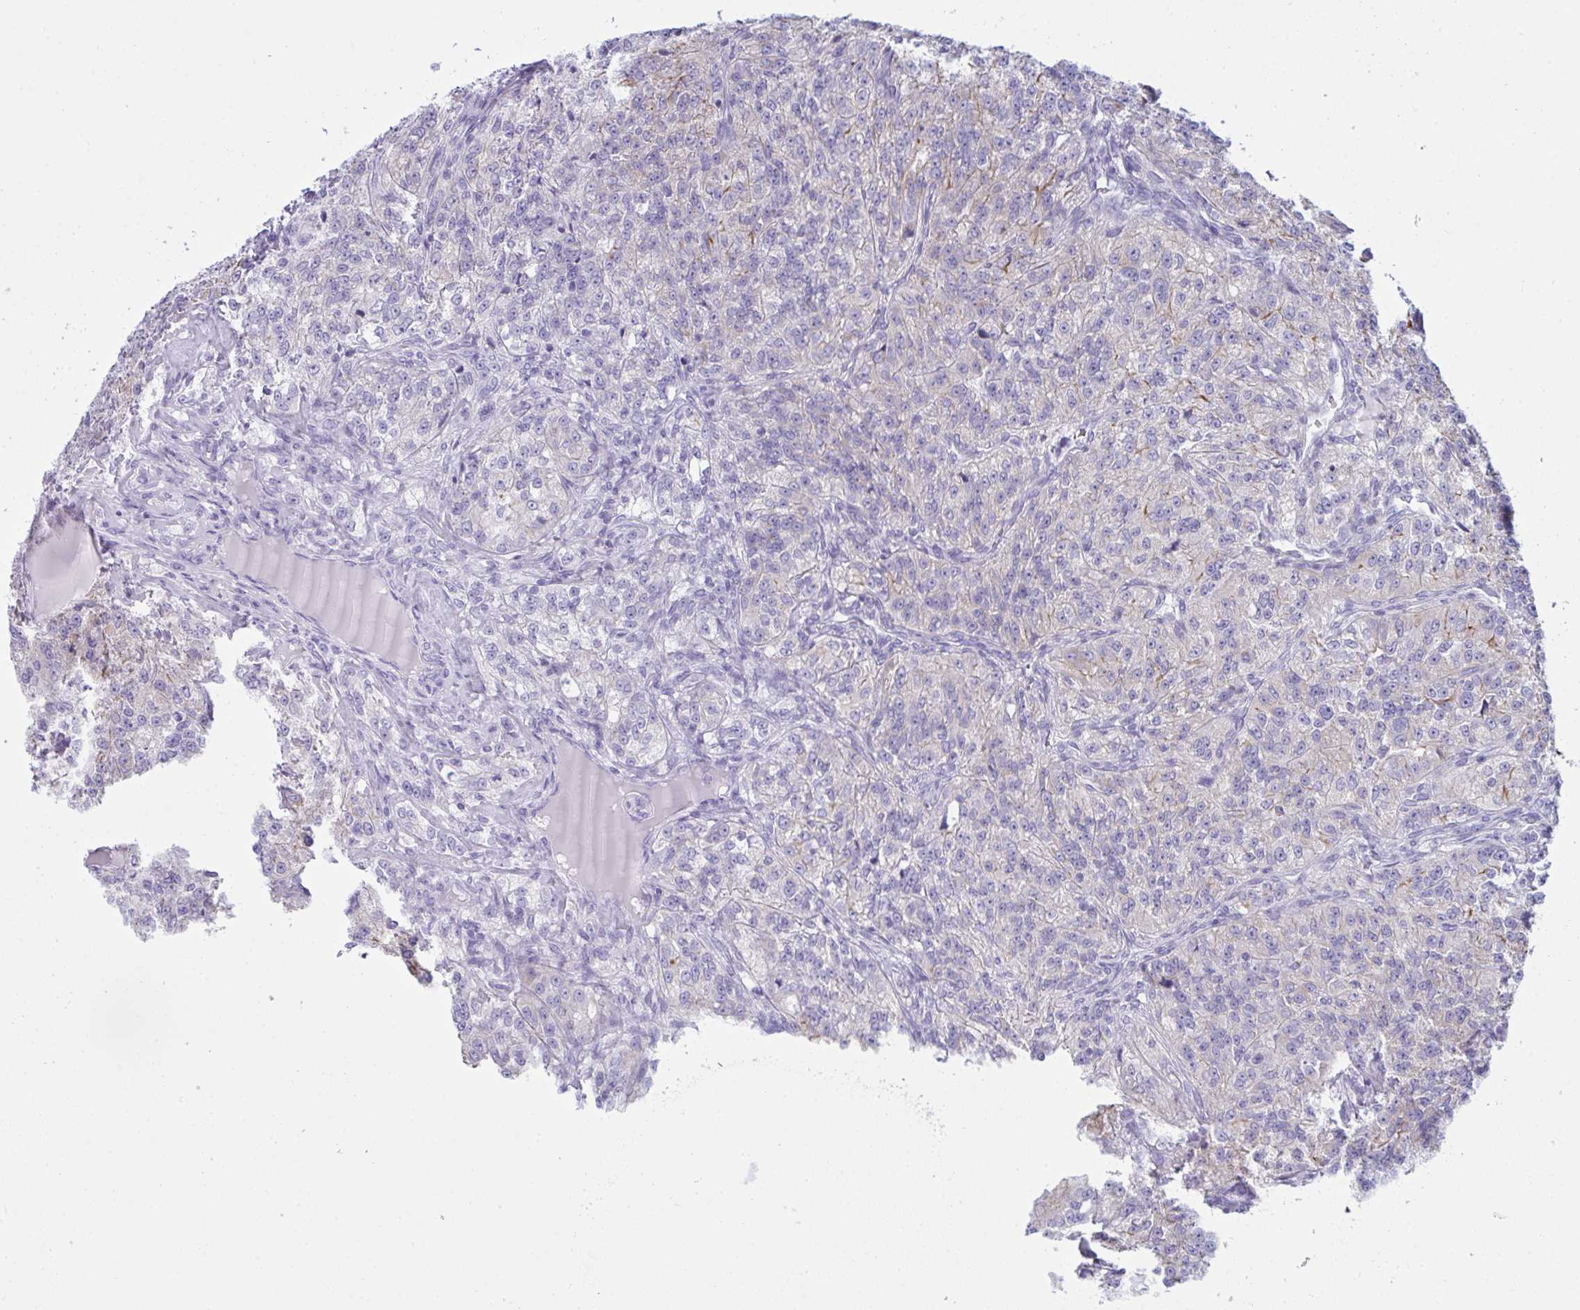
{"staining": {"intensity": "moderate", "quantity": "<25%", "location": "cytoplasmic/membranous"}, "tissue": "renal cancer", "cell_type": "Tumor cells", "image_type": "cancer", "snomed": [{"axis": "morphology", "description": "Adenocarcinoma, NOS"}, {"axis": "topography", "description": "Kidney"}], "caption": "This is a photomicrograph of immunohistochemistry (IHC) staining of adenocarcinoma (renal), which shows moderate positivity in the cytoplasmic/membranous of tumor cells.", "gene": "BBS1", "patient": {"sex": "female", "age": 63}}